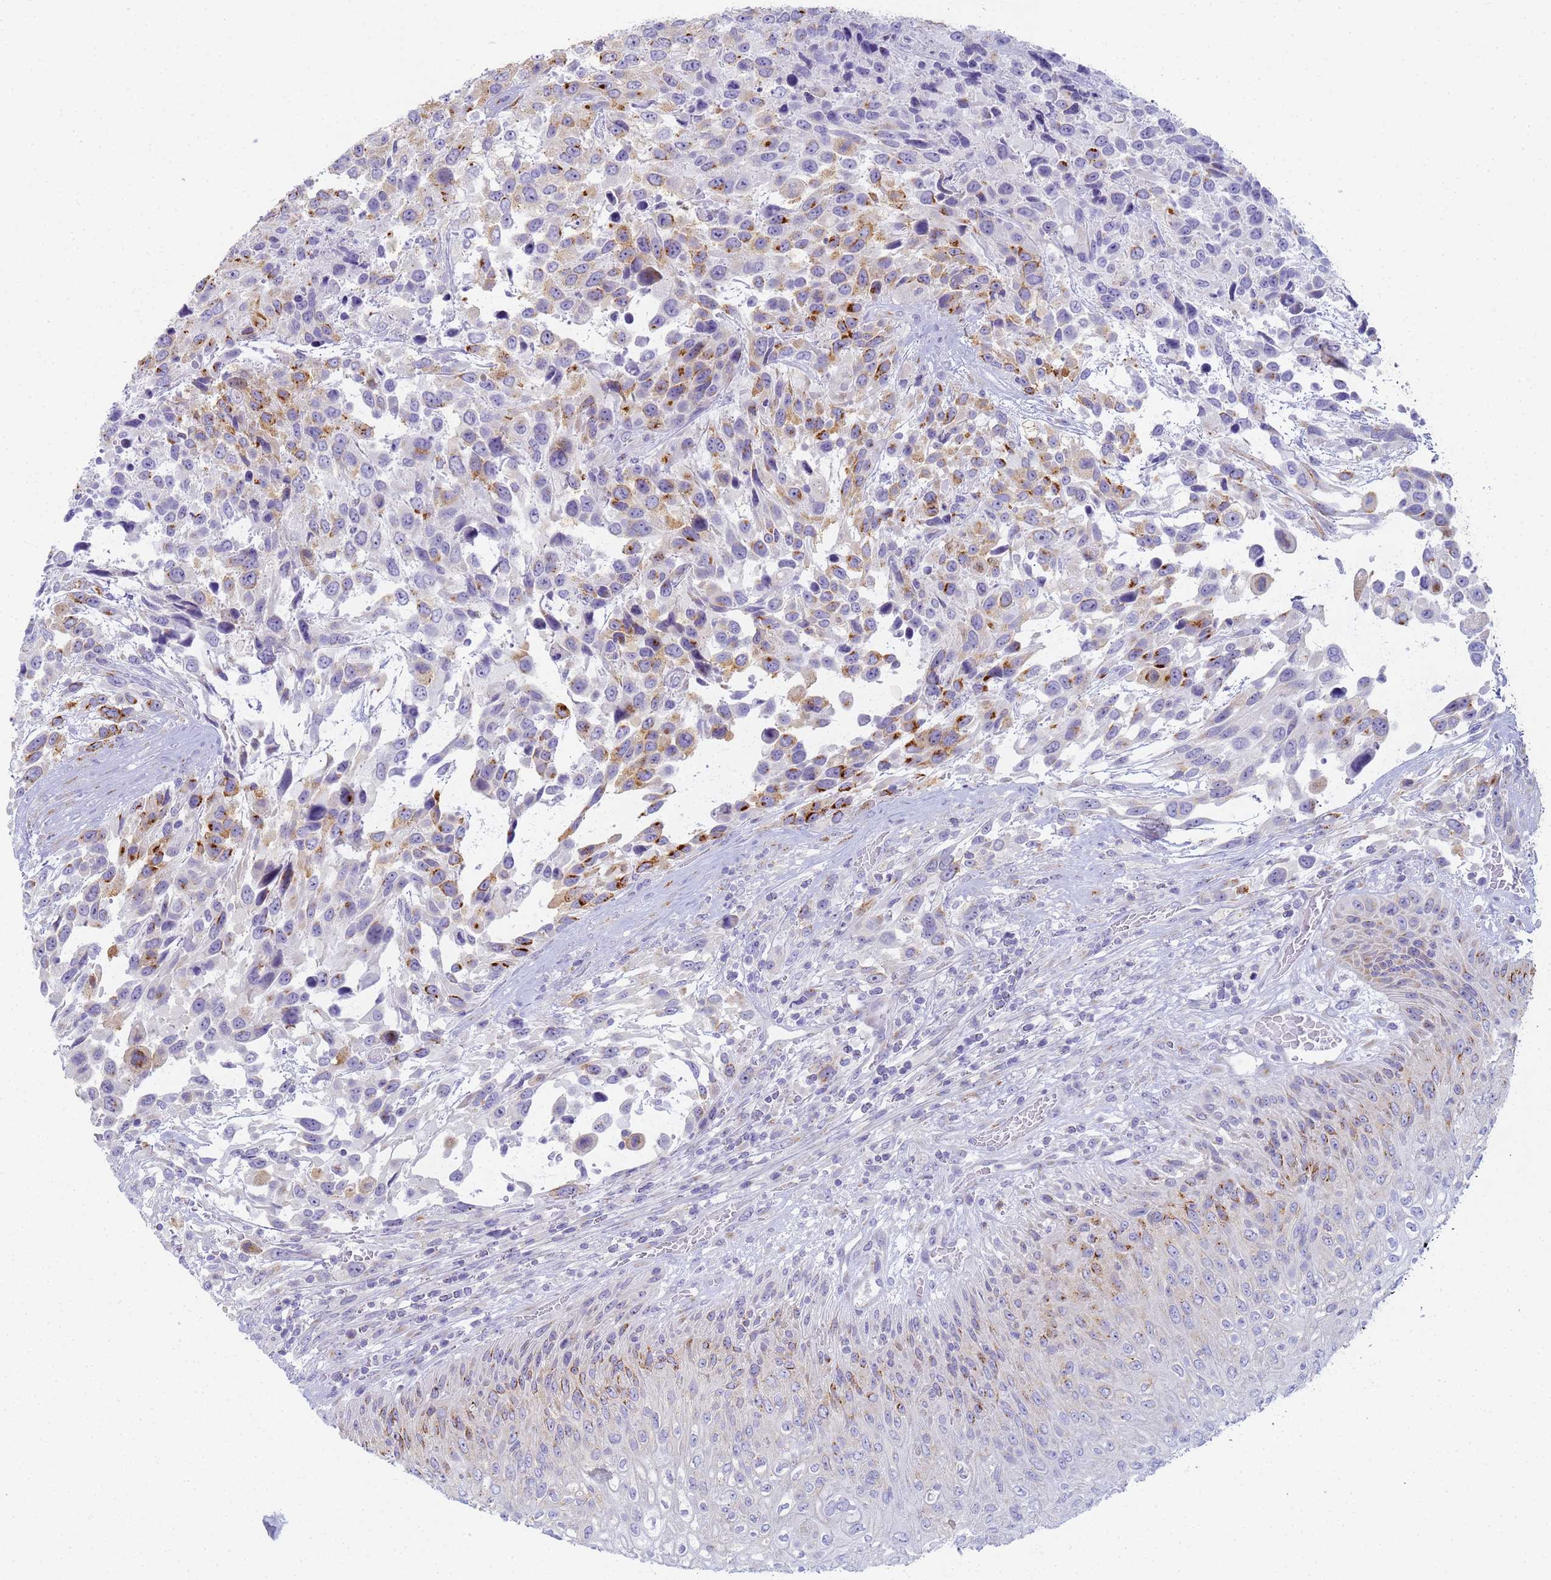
{"staining": {"intensity": "moderate", "quantity": "25%-75%", "location": "cytoplasmic/membranous"}, "tissue": "urothelial cancer", "cell_type": "Tumor cells", "image_type": "cancer", "snomed": [{"axis": "morphology", "description": "Urothelial carcinoma, High grade"}, {"axis": "topography", "description": "Urinary bladder"}], "caption": "Tumor cells reveal medium levels of moderate cytoplasmic/membranous expression in about 25%-75% of cells in human urothelial cancer. (IHC, brightfield microscopy, high magnification).", "gene": "CR1", "patient": {"sex": "female", "age": 70}}